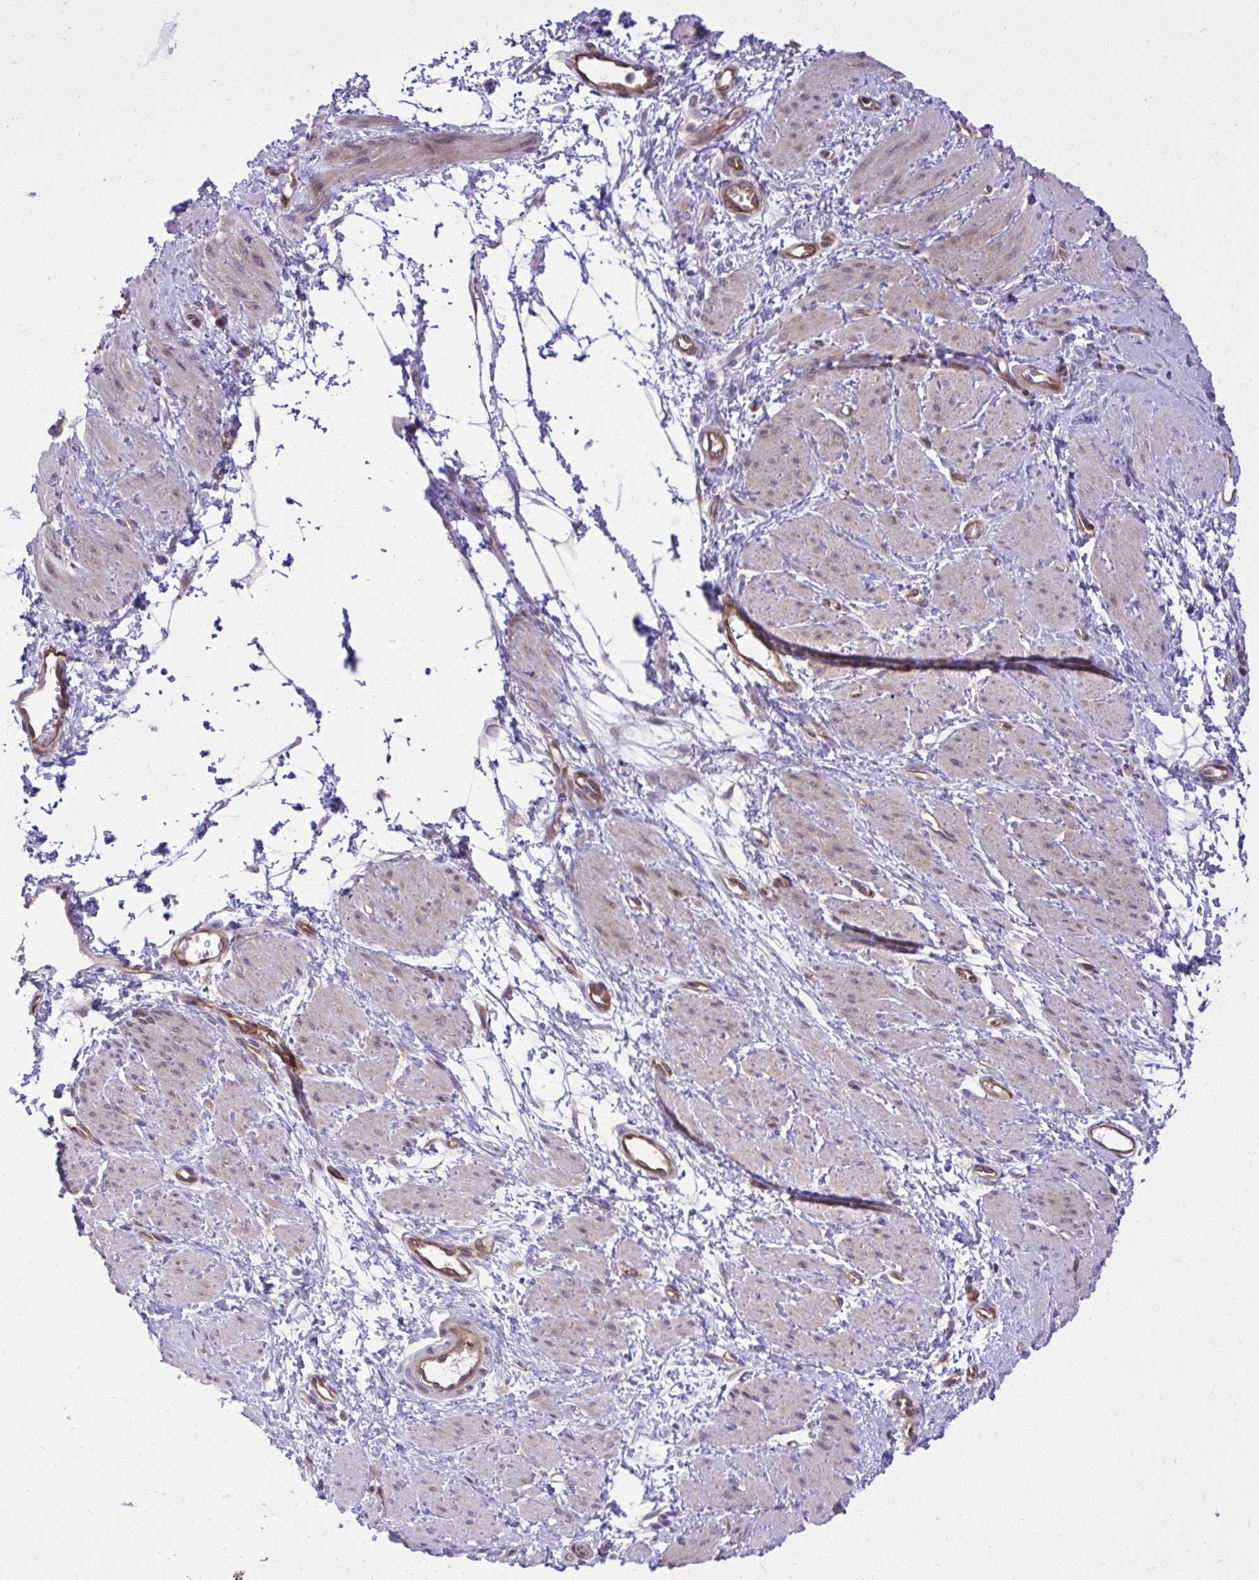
{"staining": {"intensity": "weak", "quantity": "25%-75%", "location": "cytoplasmic/membranous"}, "tissue": "smooth muscle", "cell_type": "Smooth muscle cells", "image_type": "normal", "snomed": [{"axis": "morphology", "description": "Normal tissue, NOS"}, {"axis": "topography", "description": "Smooth muscle"}, {"axis": "topography", "description": "Uterus"}], "caption": "Weak cytoplasmic/membranous positivity is seen in approximately 25%-75% of smooth muscle cells in normal smooth muscle. (DAB IHC, brown staining for protein, blue staining for nuclei).", "gene": "PPP5C", "patient": {"sex": "female", "age": 39}}